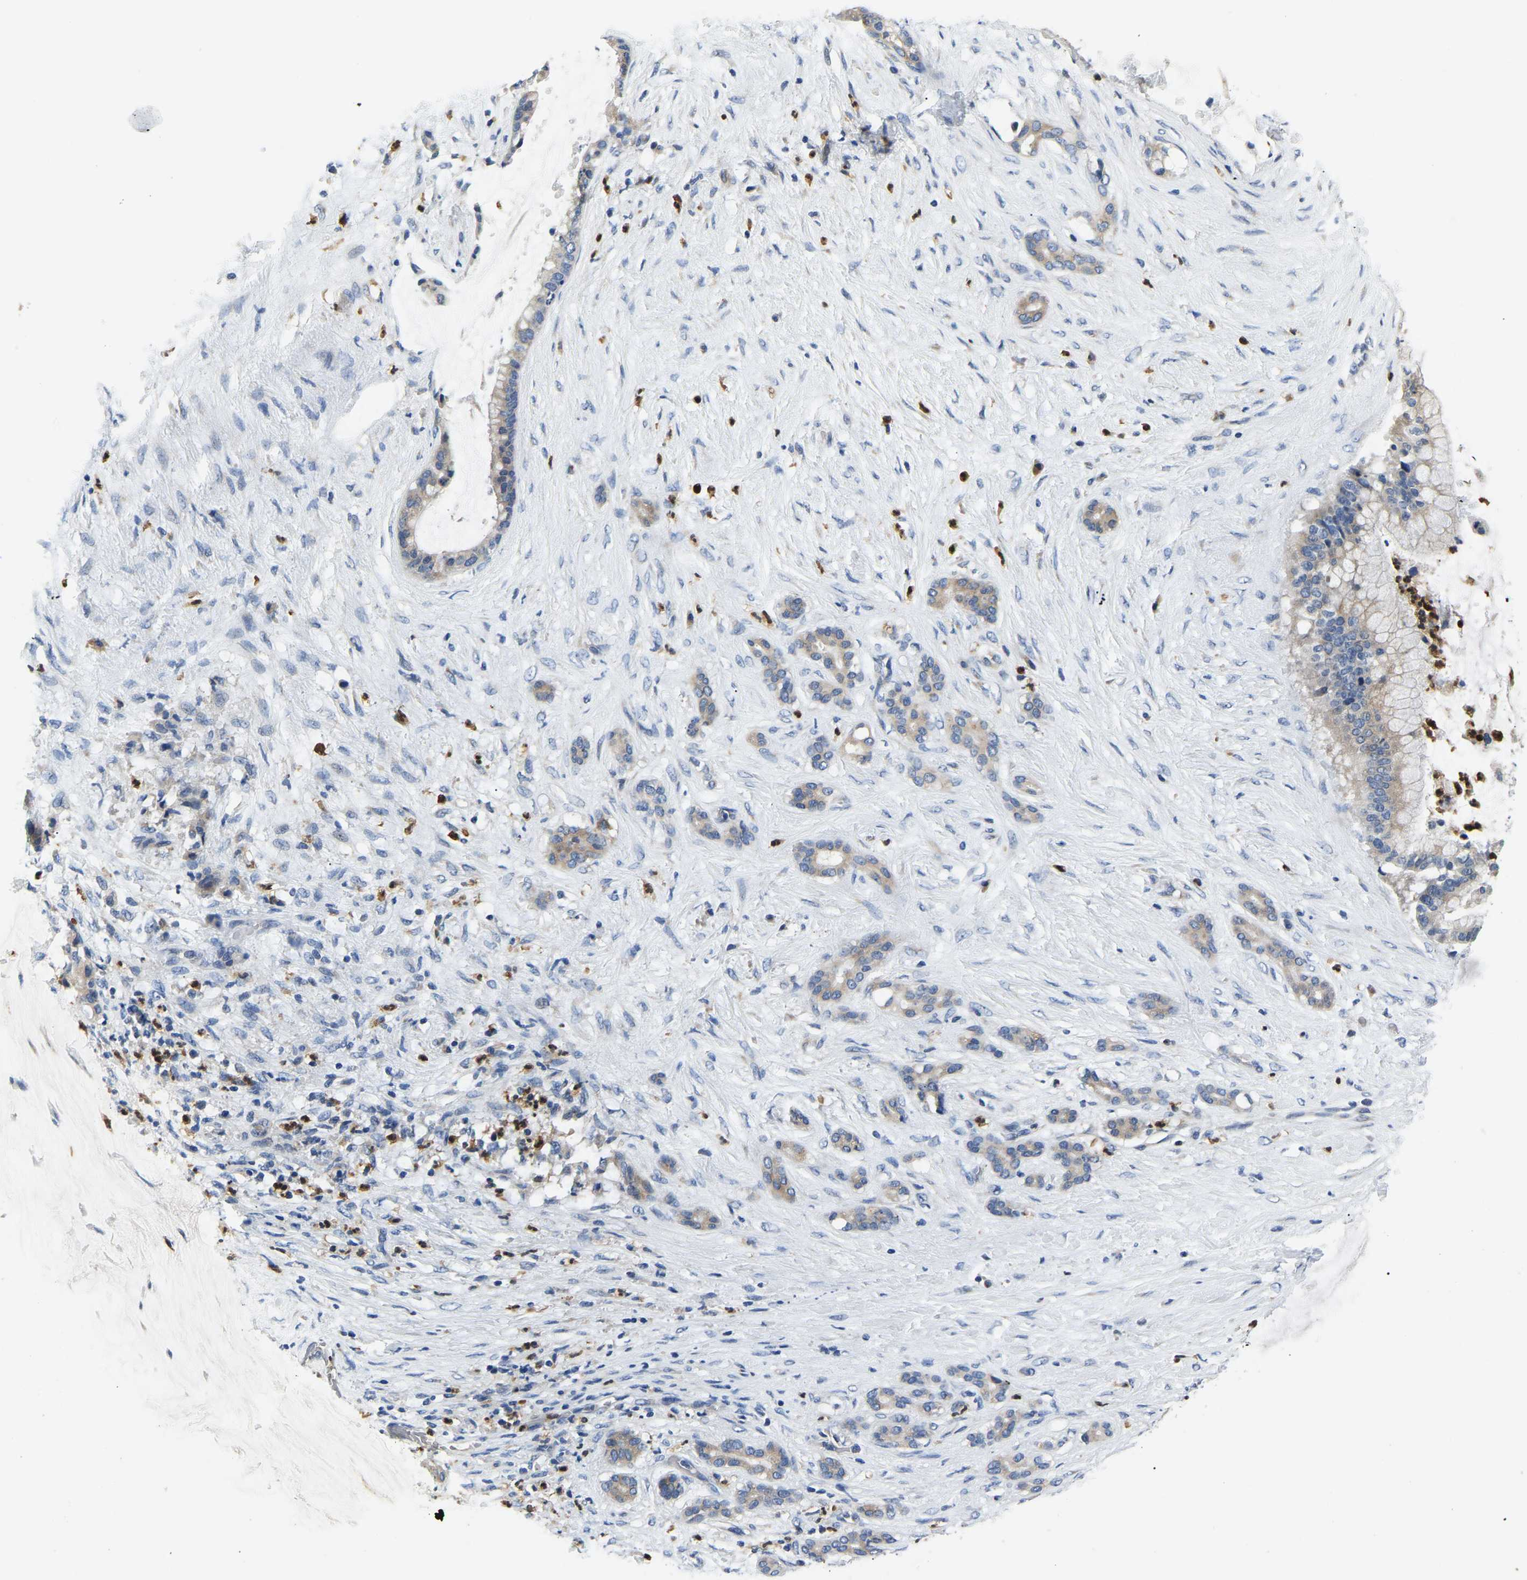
{"staining": {"intensity": "negative", "quantity": "none", "location": "none"}, "tissue": "pancreatic cancer", "cell_type": "Tumor cells", "image_type": "cancer", "snomed": [{"axis": "morphology", "description": "Adenocarcinoma, NOS"}, {"axis": "topography", "description": "Pancreas"}], "caption": "An immunohistochemistry (IHC) micrograph of pancreatic adenocarcinoma is shown. There is no staining in tumor cells of pancreatic adenocarcinoma.", "gene": "TOR1B", "patient": {"sex": "male", "age": 41}}